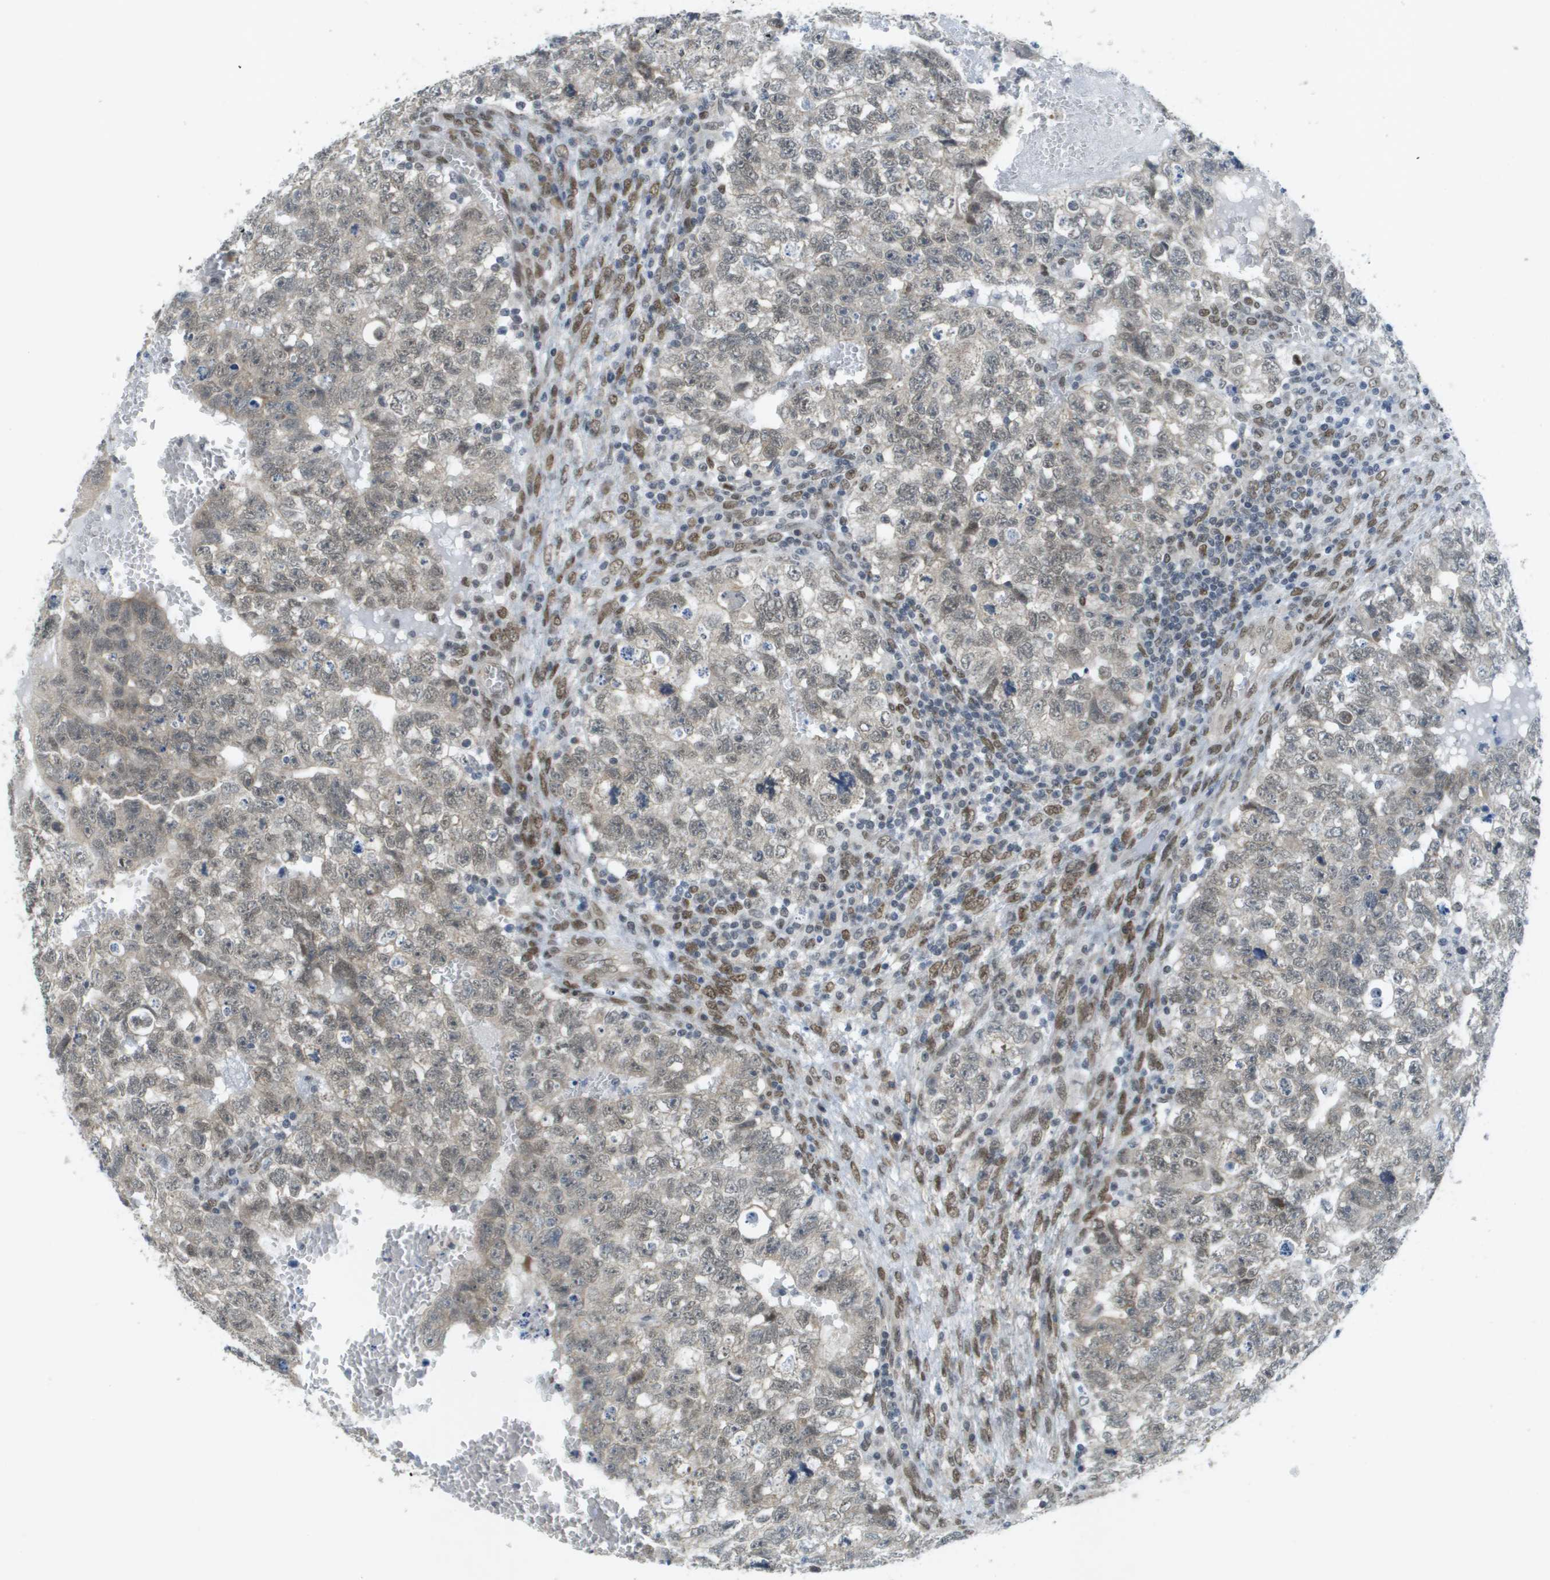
{"staining": {"intensity": "weak", "quantity": "25%-75%", "location": "cytoplasmic/membranous,nuclear"}, "tissue": "testis cancer", "cell_type": "Tumor cells", "image_type": "cancer", "snomed": [{"axis": "morphology", "description": "Seminoma, NOS"}, {"axis": "morphology", "description": "Carcinoma, Embryonal, NOS"}, {"axis": "topography", "description": "Testis"}], "caption": "IHC image of neoplastic tissue: embryonal carcinoma (testis) stained using immunohistochemistry shows low levels of weak protein expression localized specifically in the cytoplasmic/membranous and nuclear of tumor cells, appearing as a cytoplasmic/membranous and nuclear brown color.", "gene": "ARID1B", "patient": {"sex": "male", "age": 38}}